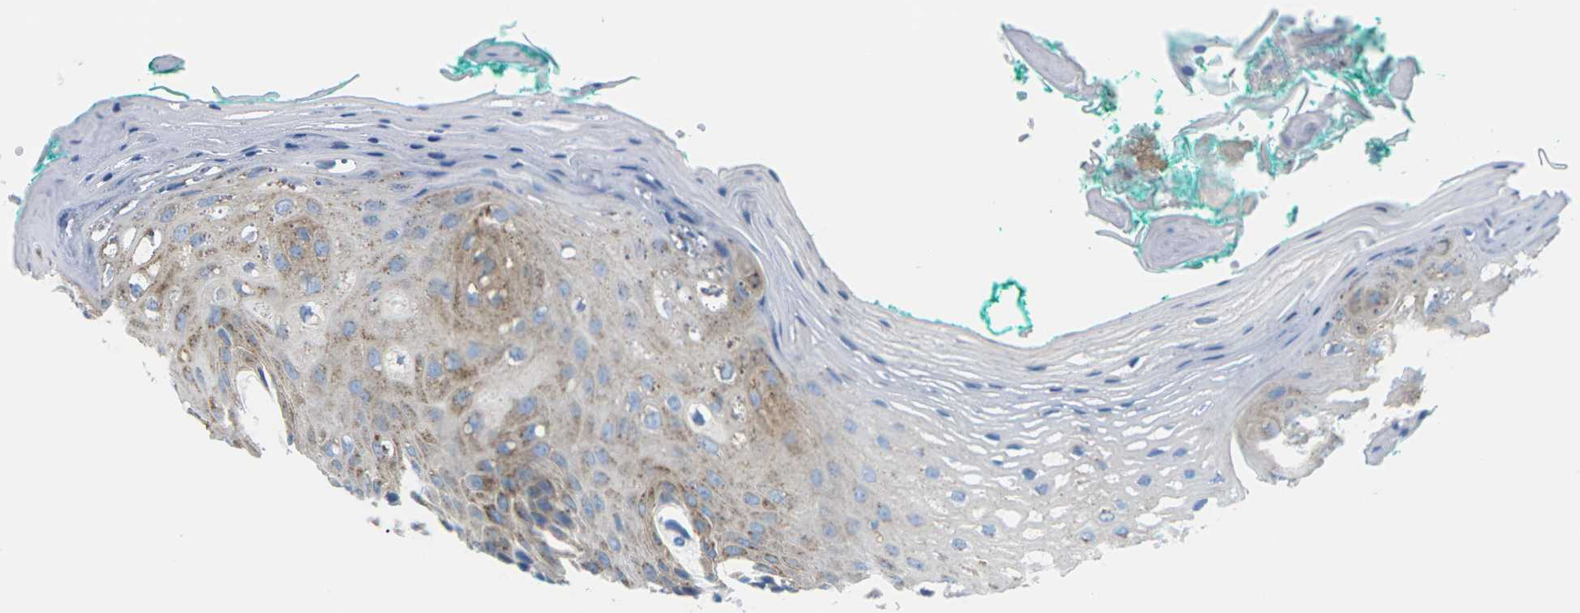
{"staining": {"intensity": "weak", "quantity": "25%-75%", "location": "cytoplasmic/membranous"}, "tissue": "oral mucosa", "cell_type": "Squamous epithelial cells", "image_type": "normal", "snomed": [{"axis": "morphology", "description": "Normal tissue, NOS"}, {"axis": "topography", "description": "Skeletal muscle"}, {"axis": "topography", "description": "Oral tissue"}, {"axis": "topography", "description": "Peripheral nerve tissue"}], "caption": "Protein expression analysis of unremarkable oral mucosa reveals weak cytoplasmic/membranous positivity in about 25%-75% of squamous epithelial cells. Using DAB (brown) and hematoxylin (blue) stains, captured at high magnification using brightfield microscopy.", "gene": "SYNGR2", "patient": {"sex": "female", "age": 84}}